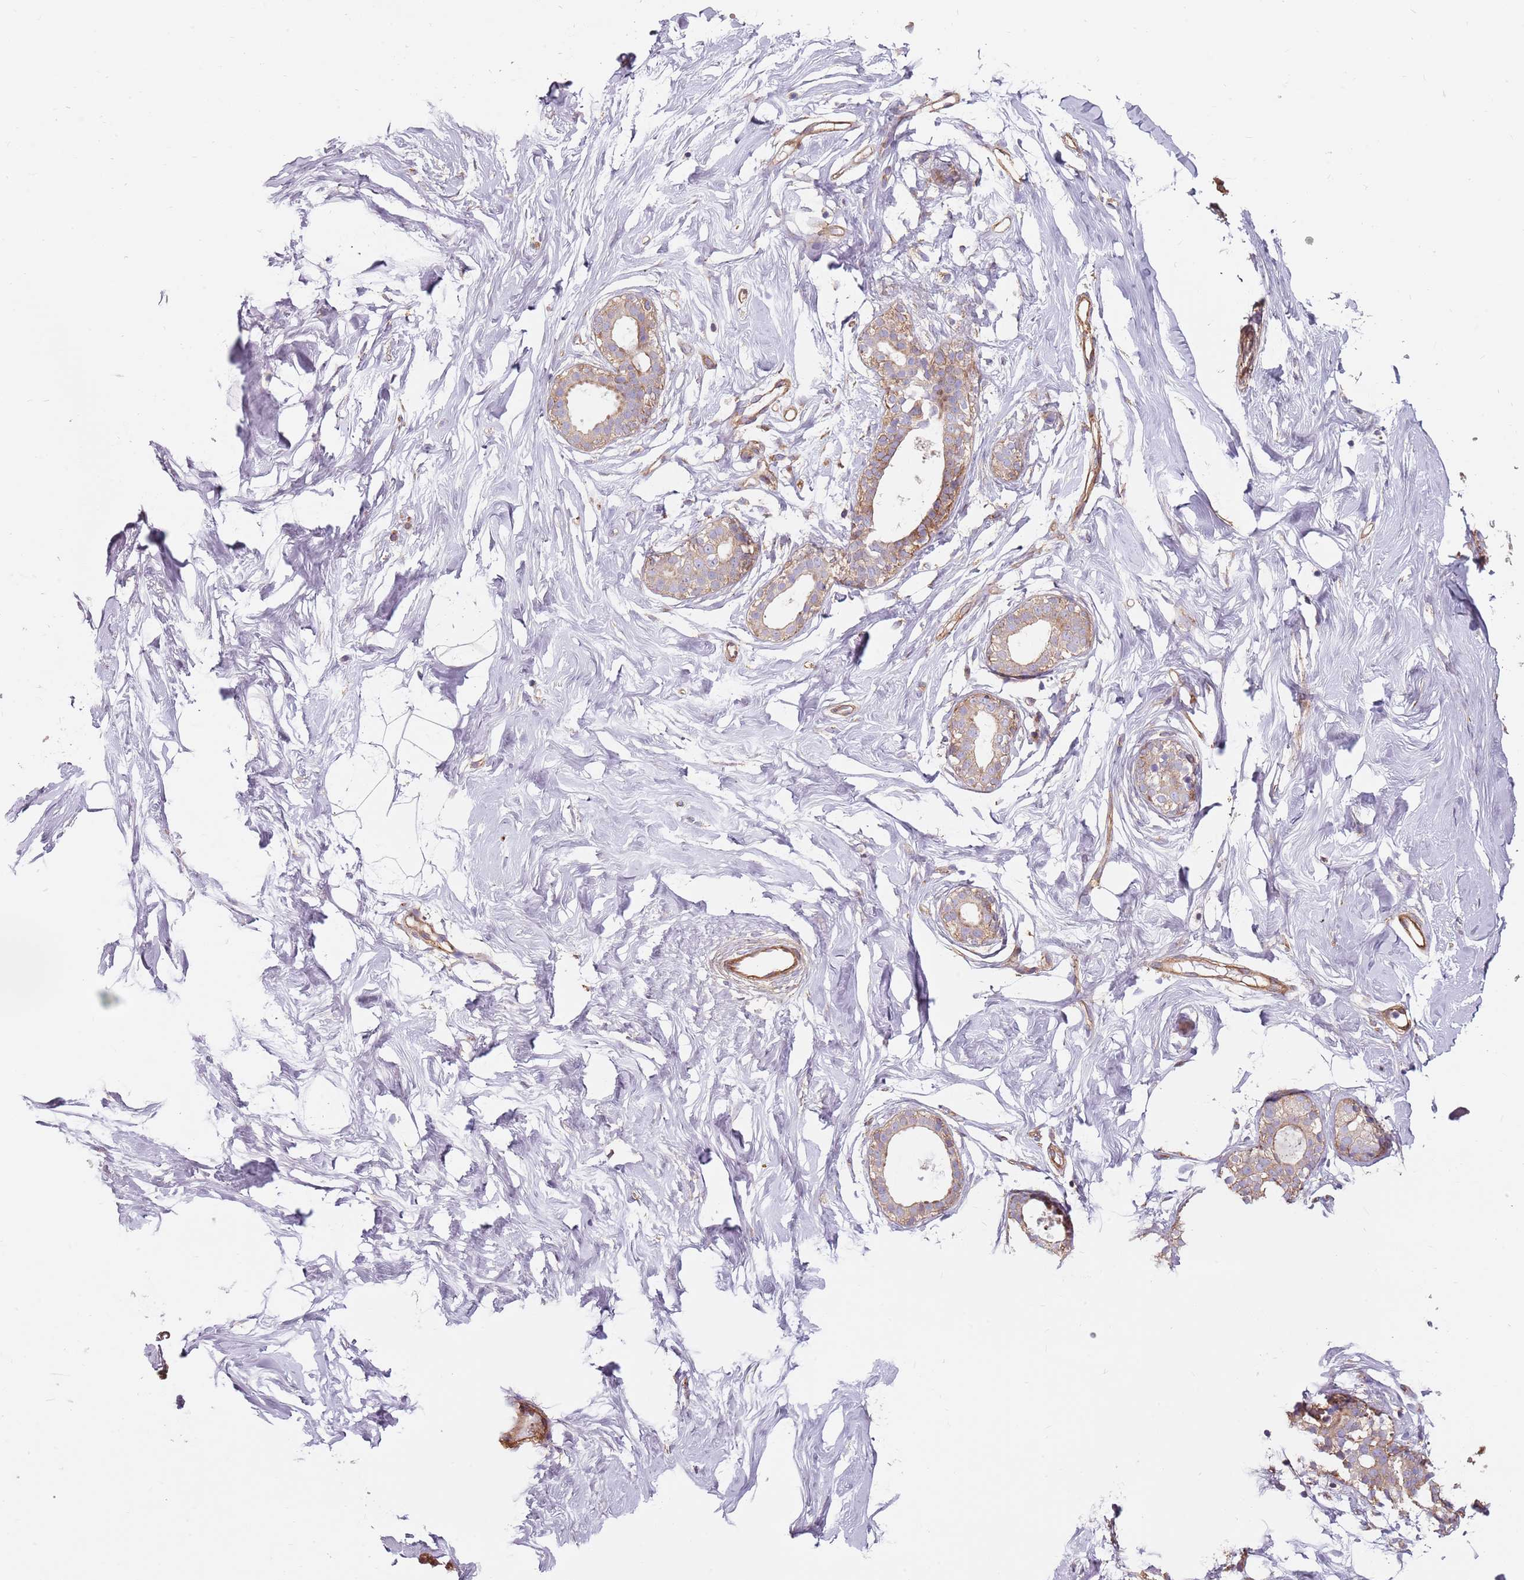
{"staining": {"intensity": "negative", "quantity": "none", "location": "none"}, "tissue": "breast", "cell_type": "Adipocytes", "image_type": "normal", "snomed": [{"axis": "morphology", "description": "Normal tissue, NOS"}, {"axis": "morphology", "description": "Adenoma, NOS"}, {"axis": "topography", "description": "Breast"}], "caption": "High power microscopy histopathology image of an immunohistochemistry photomicrograph of unremarkable breast, revealing no significant expression in adipocytes.", "gene": "SPDL1", "patient": {"sex": "female", "age": 23}}